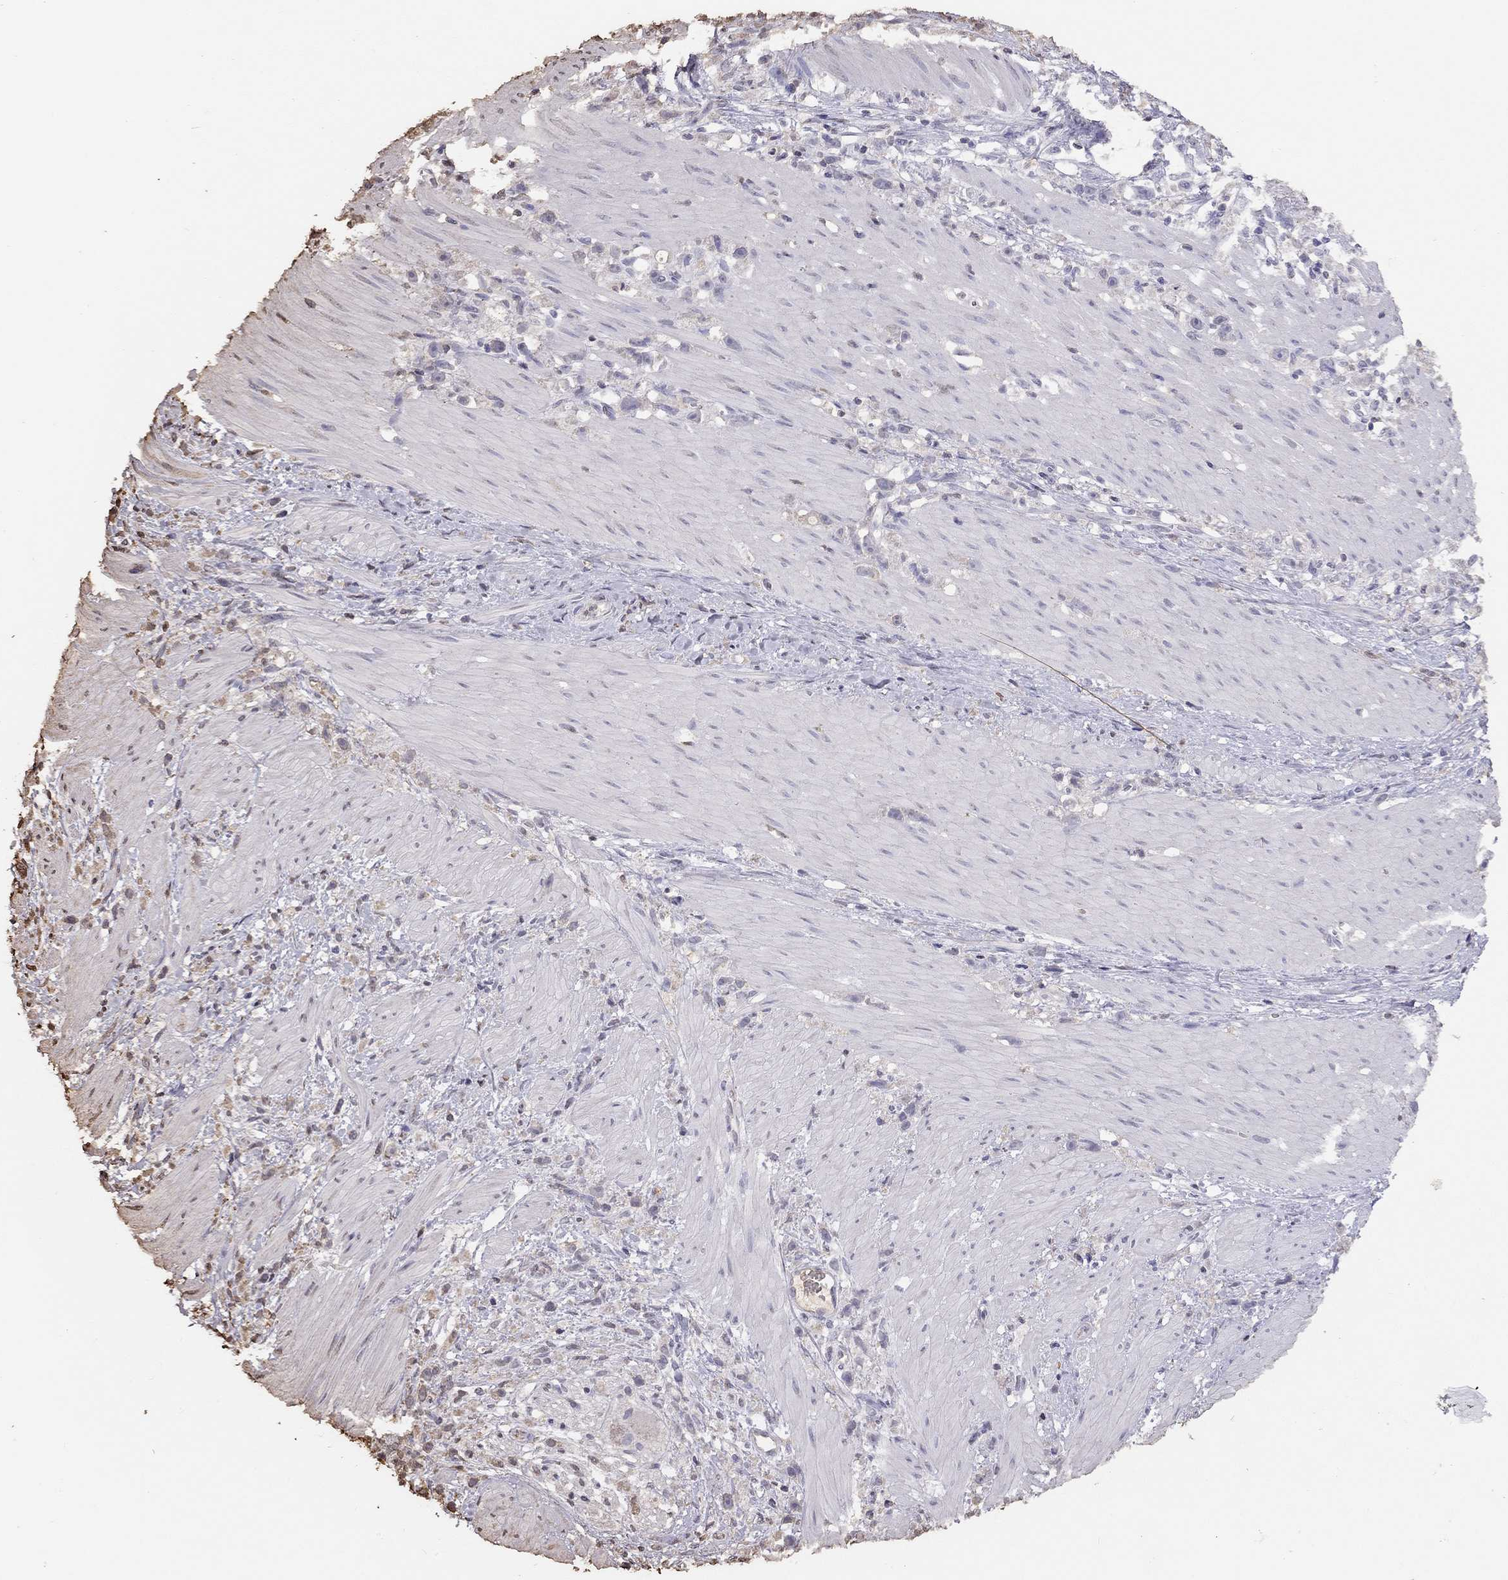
{"staining": {"intensity": "negative", "quantity": "none", "location": "none"}, "tissue": "stomach cancer", "cell_type": "Tumor cells", "image_type": "cancer", "snomed": [{"axis": "morphology", "description": "Adenocarcinoma, NOS"}, {"axis": "topography", "description": "Stomach"}], "caption": "Immunohistochemistry (IHC) photomicrograph of neoplastic tissue: adenocarcinoma (stomach) stained with DAB exhibits no significant protein staining in tumor cells.", "gene": "SUN3", "patient": {"sex": "female", "age": 59}}